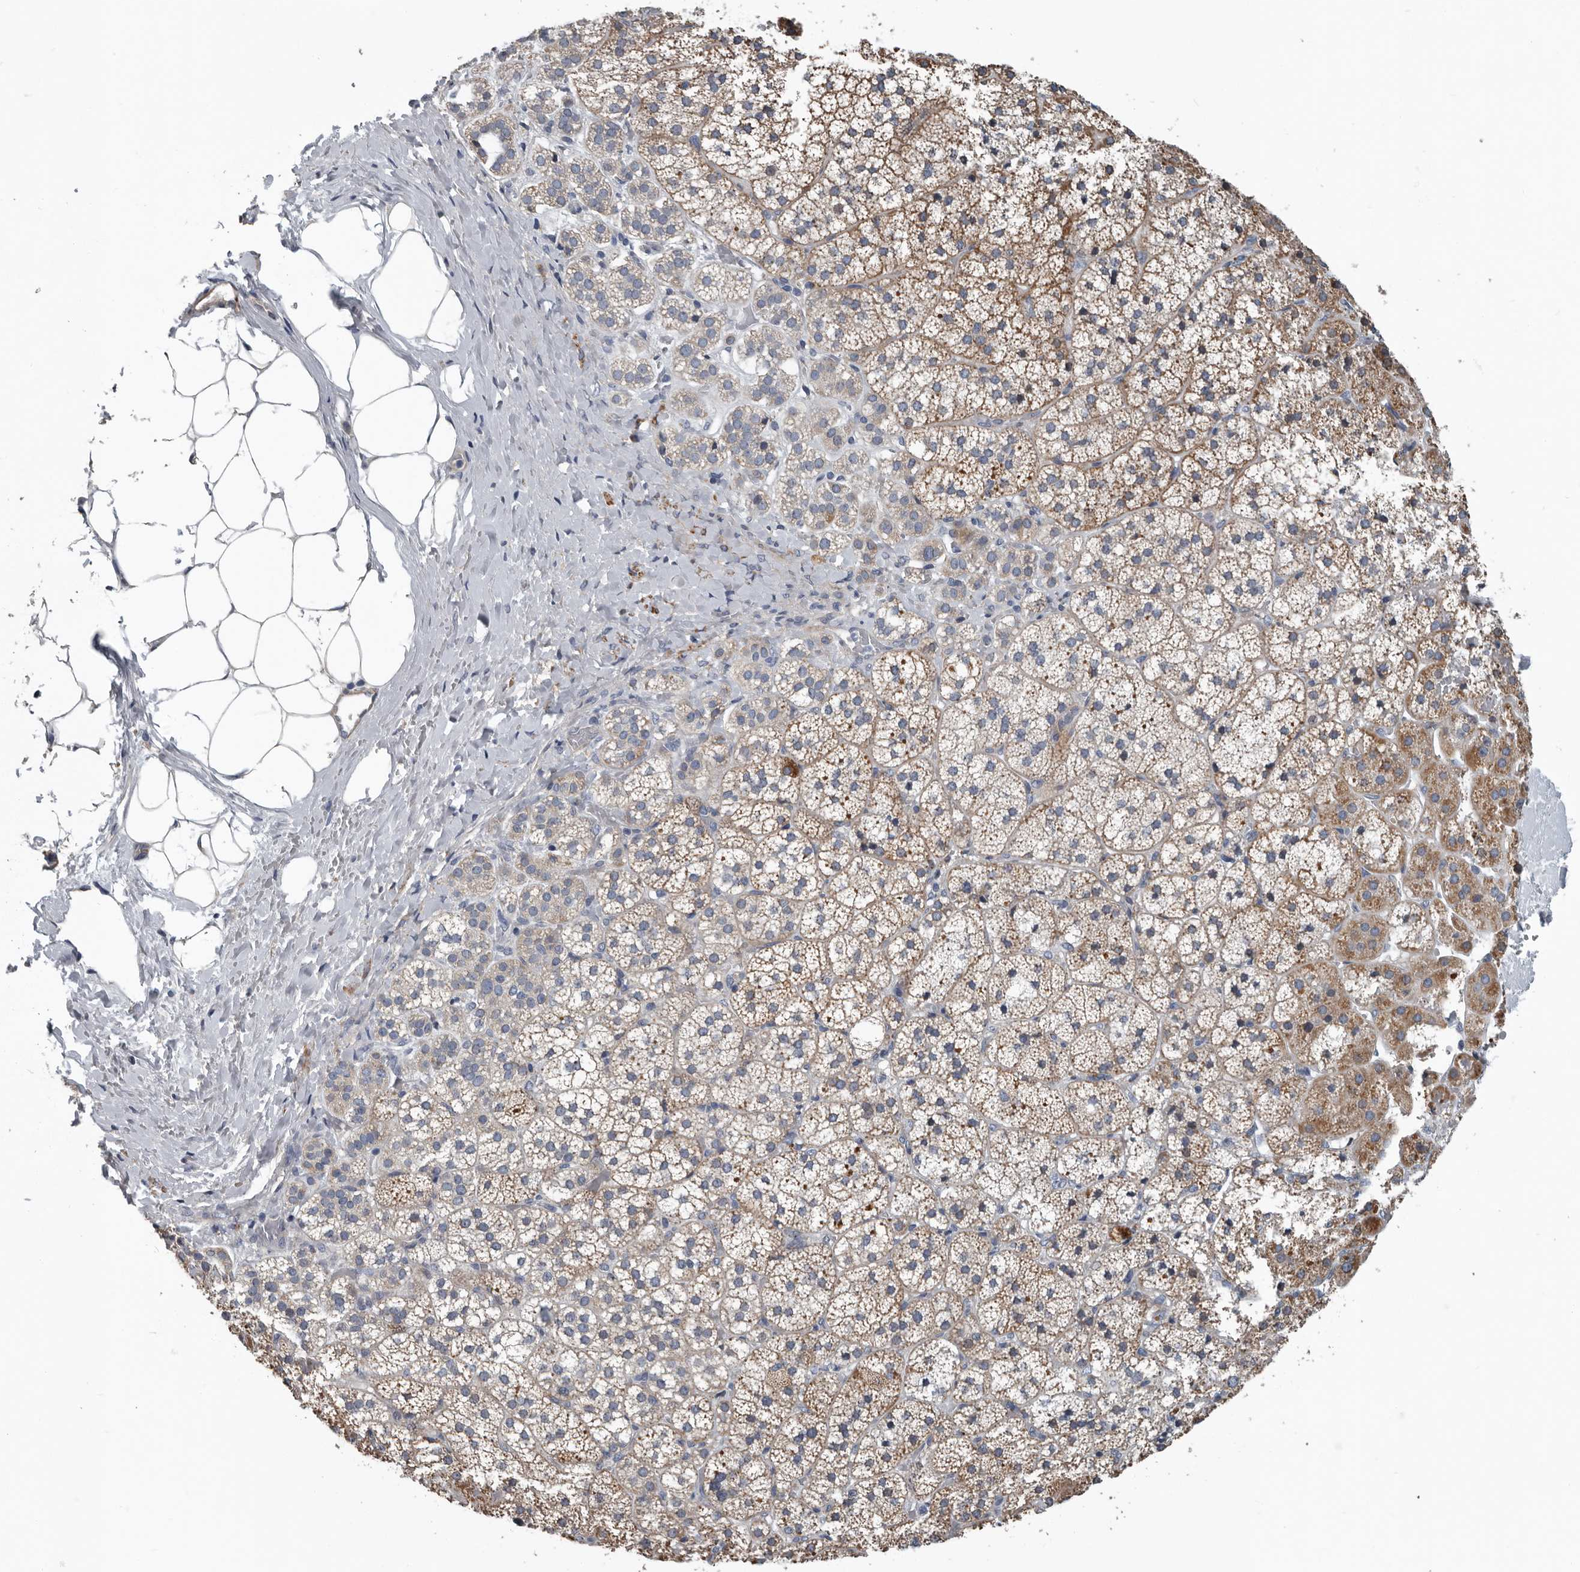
{"staining": {"intensity": "moderate", "quantity": "25%-75%", "location": "cytoplasmic/membranous"}, "tissue": "adrenal gland", "cell_type": "Glandular cells", "image_type": "normal", "snomed": [{"axis": "morphology", "description": "Normal tissue, NOS"}, {"axis": "topography", "description": "Adrenal gland"}], "caption": "Adrenal gland stained with a brown dye exhibits moderate cytoplasmic/membranous positive expression in approximately 25%-75% of glandular cells.", "gene": "DPY19L4", "patient": {"sex": "female", "age": 44}}